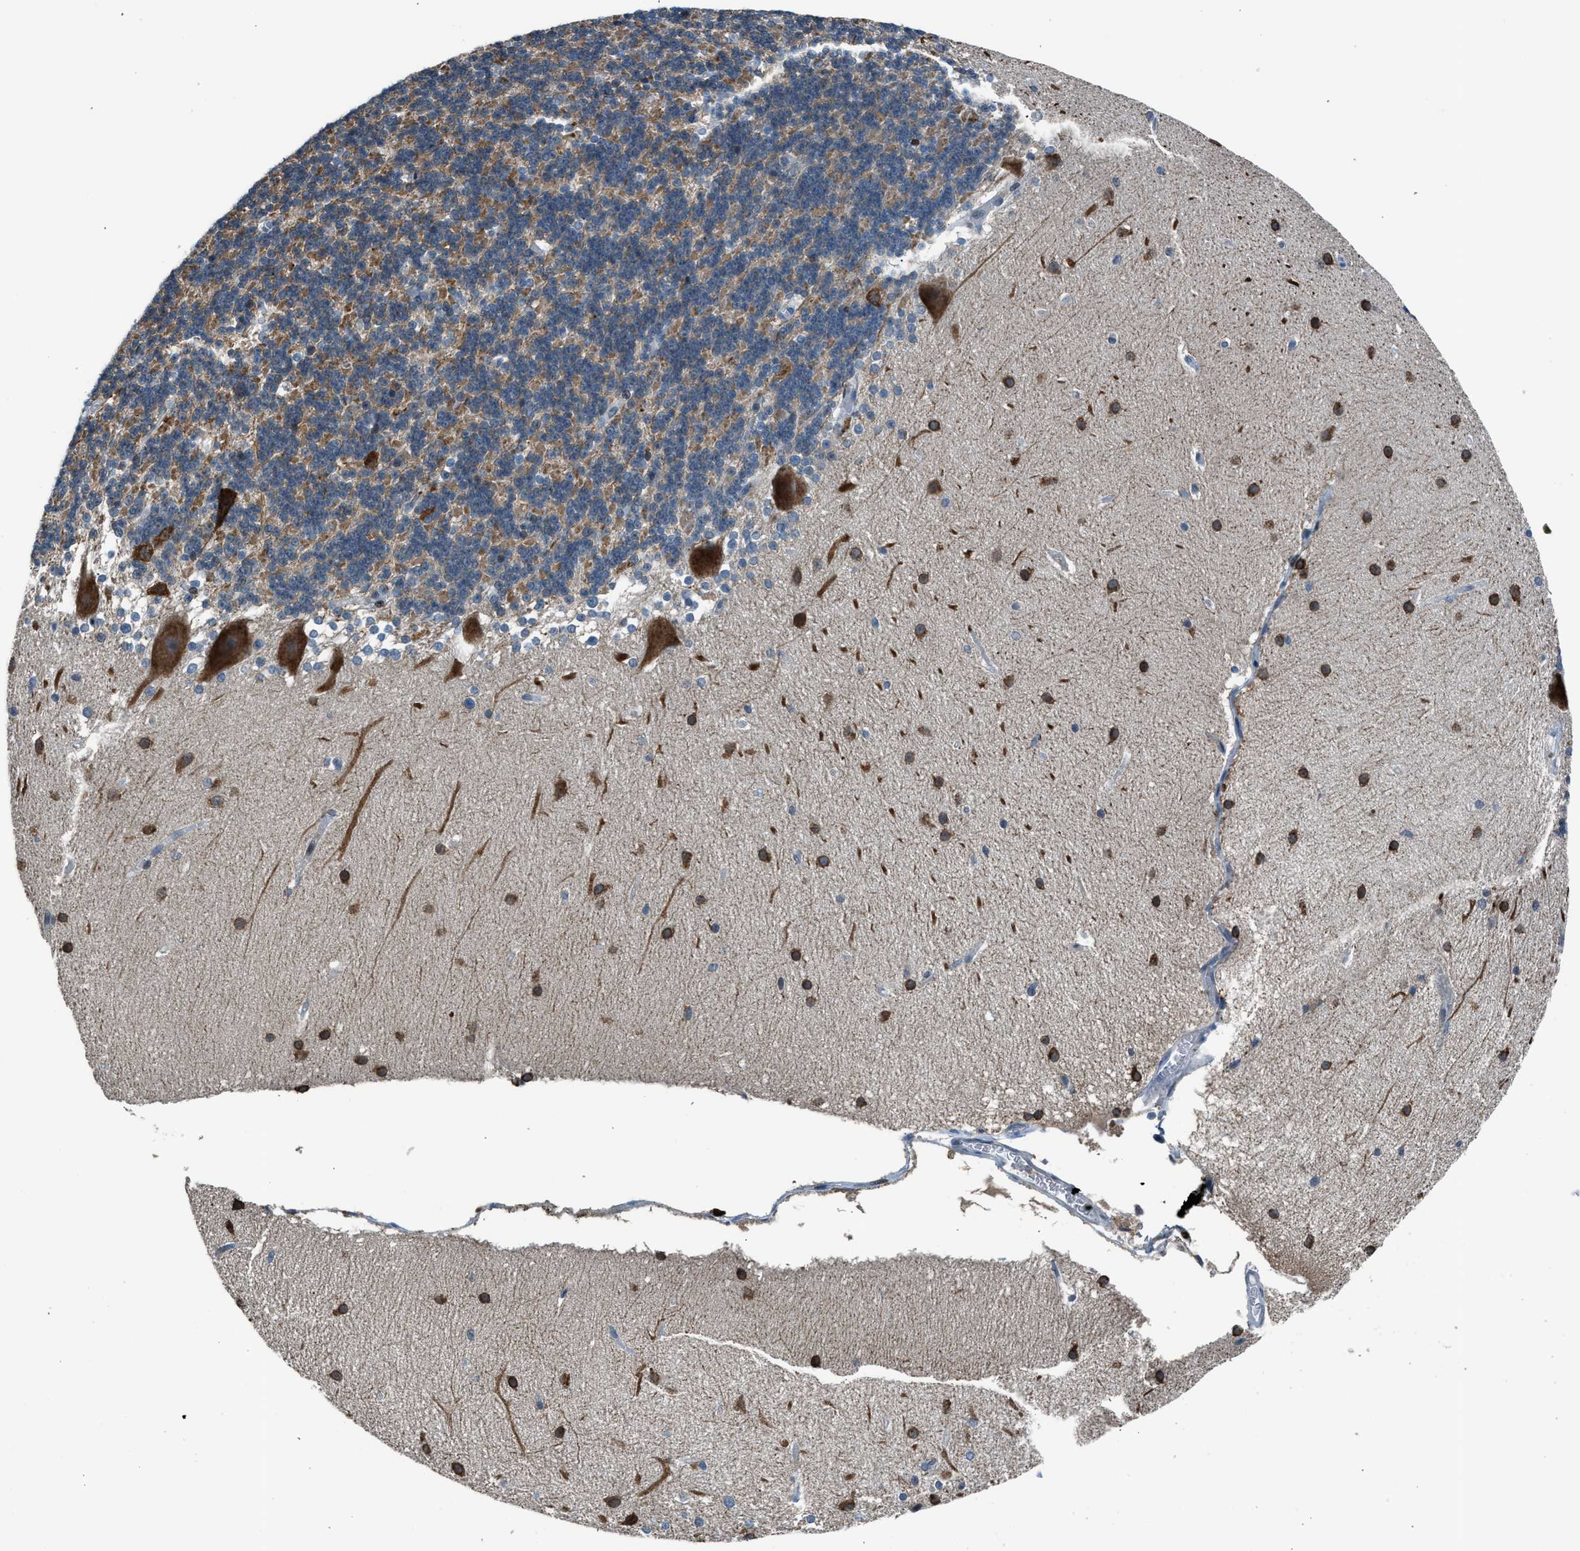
{"staining": {"intensity": "moderate", "quantity": "25%-75%", "location": "cytoplasmic/membranous"}, "tissue": "cerebellum", "cell_type": "Cells in granular layer", "image_type": "normal", "snomed": [{"axis": "morphology", "description": "Normal tissue, NOS"}, {"axis": "topography", "description": "Cerebellum"}], "caption": "Immunohistochemistry photomicrograph of unremarkable cerebellum: cerebellum stained using IHC reveals medium levels of moderate protein expression localized specifically in the cytoplasmic/membranous of cells in granular layer, appearing as a cytoplasmic/membranous brown color.", "gene": "RNF41", "patient": {"sex": "female", "age": 19}}